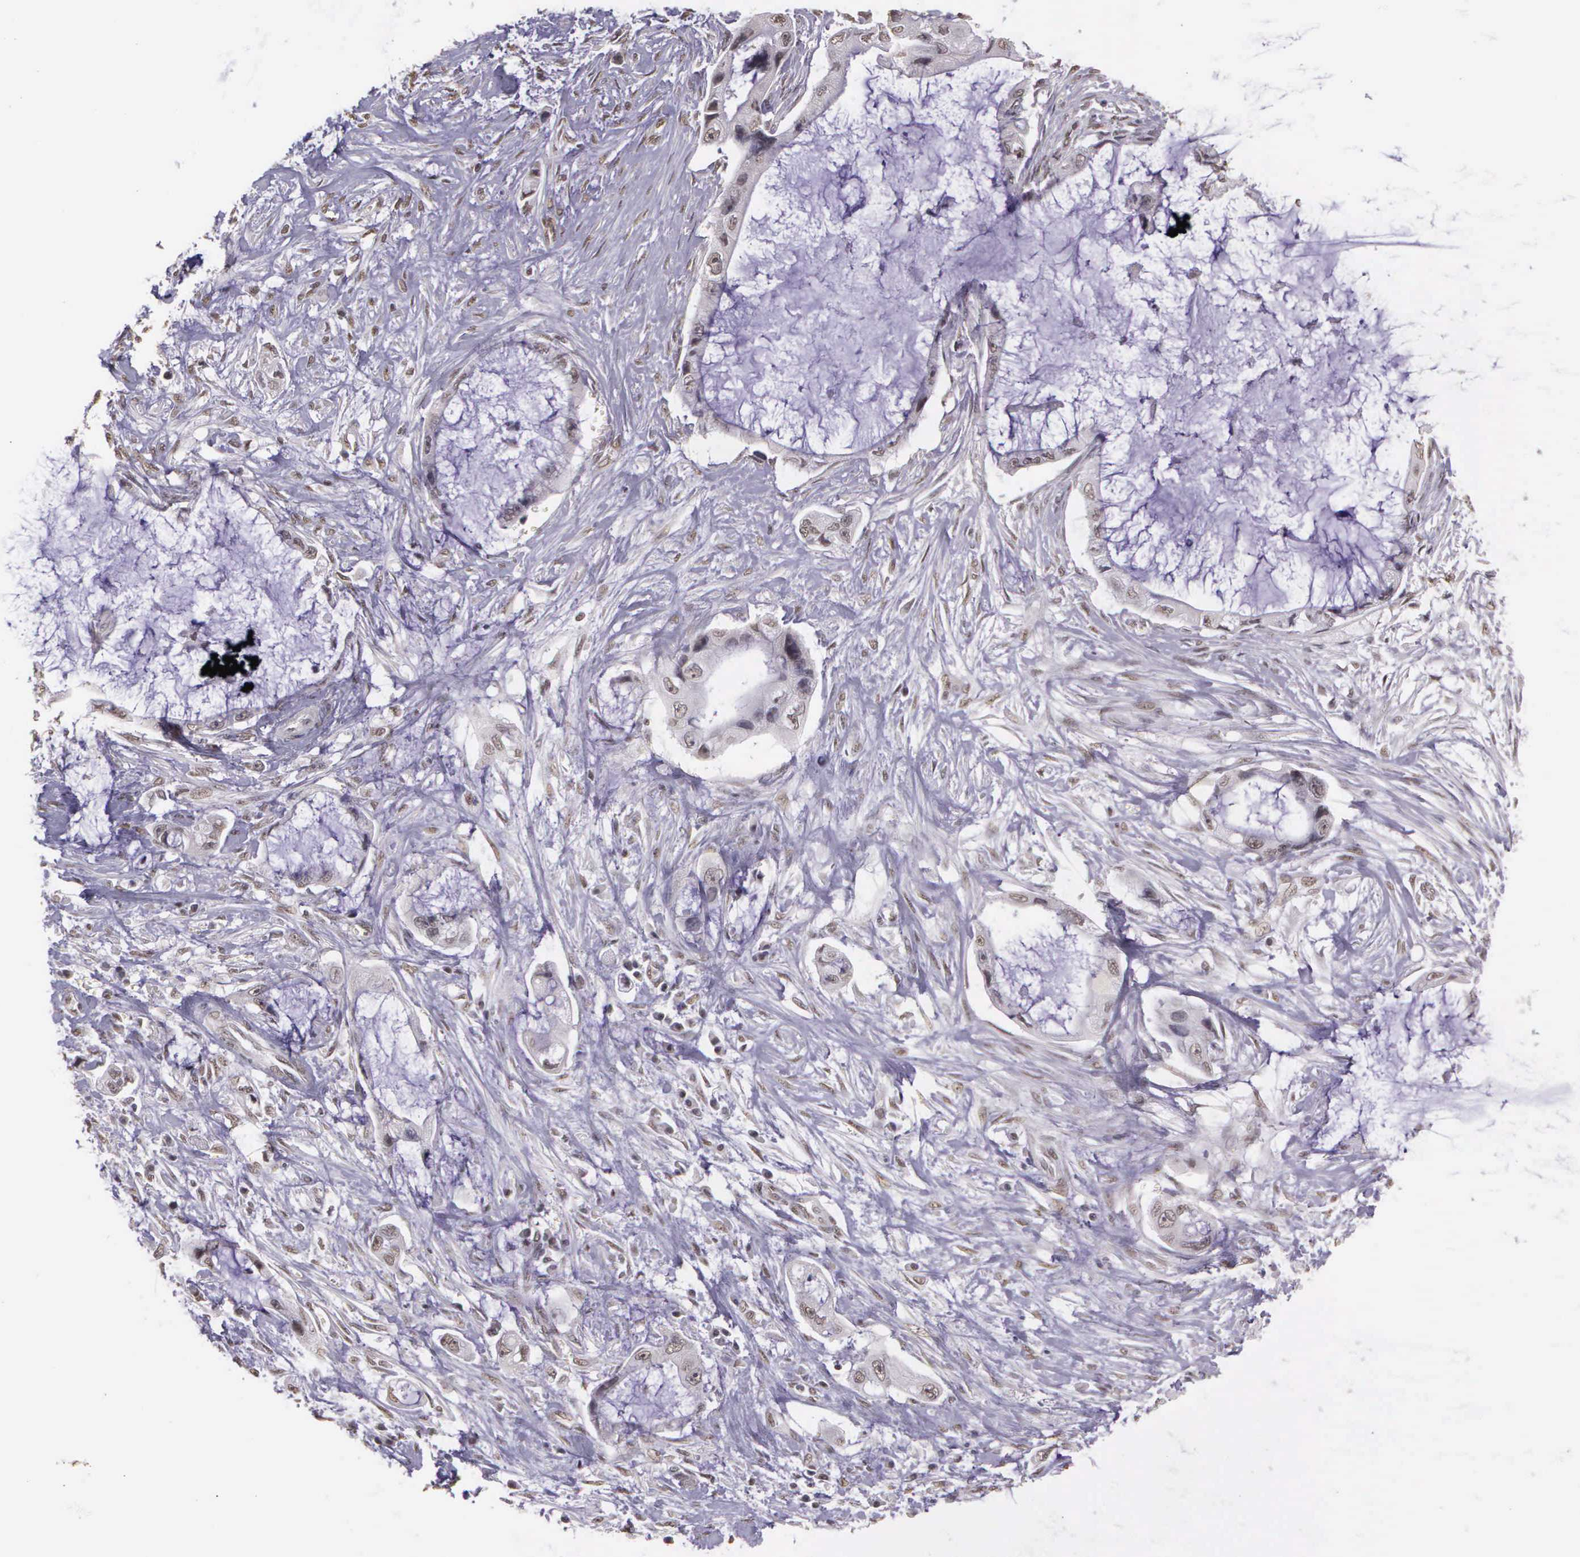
{"staining": {"intensity": "negative", "quantity": "none", "location": "none"}, "tissue": "pancreatic cancer", "cell_type": "Tumor cells", "image_type": "cancer", "snomed": [{"axis": "morphology", "description": "Adenocarcinoma, NOS"}, {"axis": "topography", "description": "Pancreas"}, {"axis": "topography", "description": "Stomach, upper"}], "caption": "A high-resolution image shows immunohistochemistry staining of adenocarcinoma (pancreatic), which shows no significant staining in tumor cells. (IHC, brightfield microscopy, high magnification).", "gene": "ARMCX5", "patient": {"sex": "male", "age": 77}}